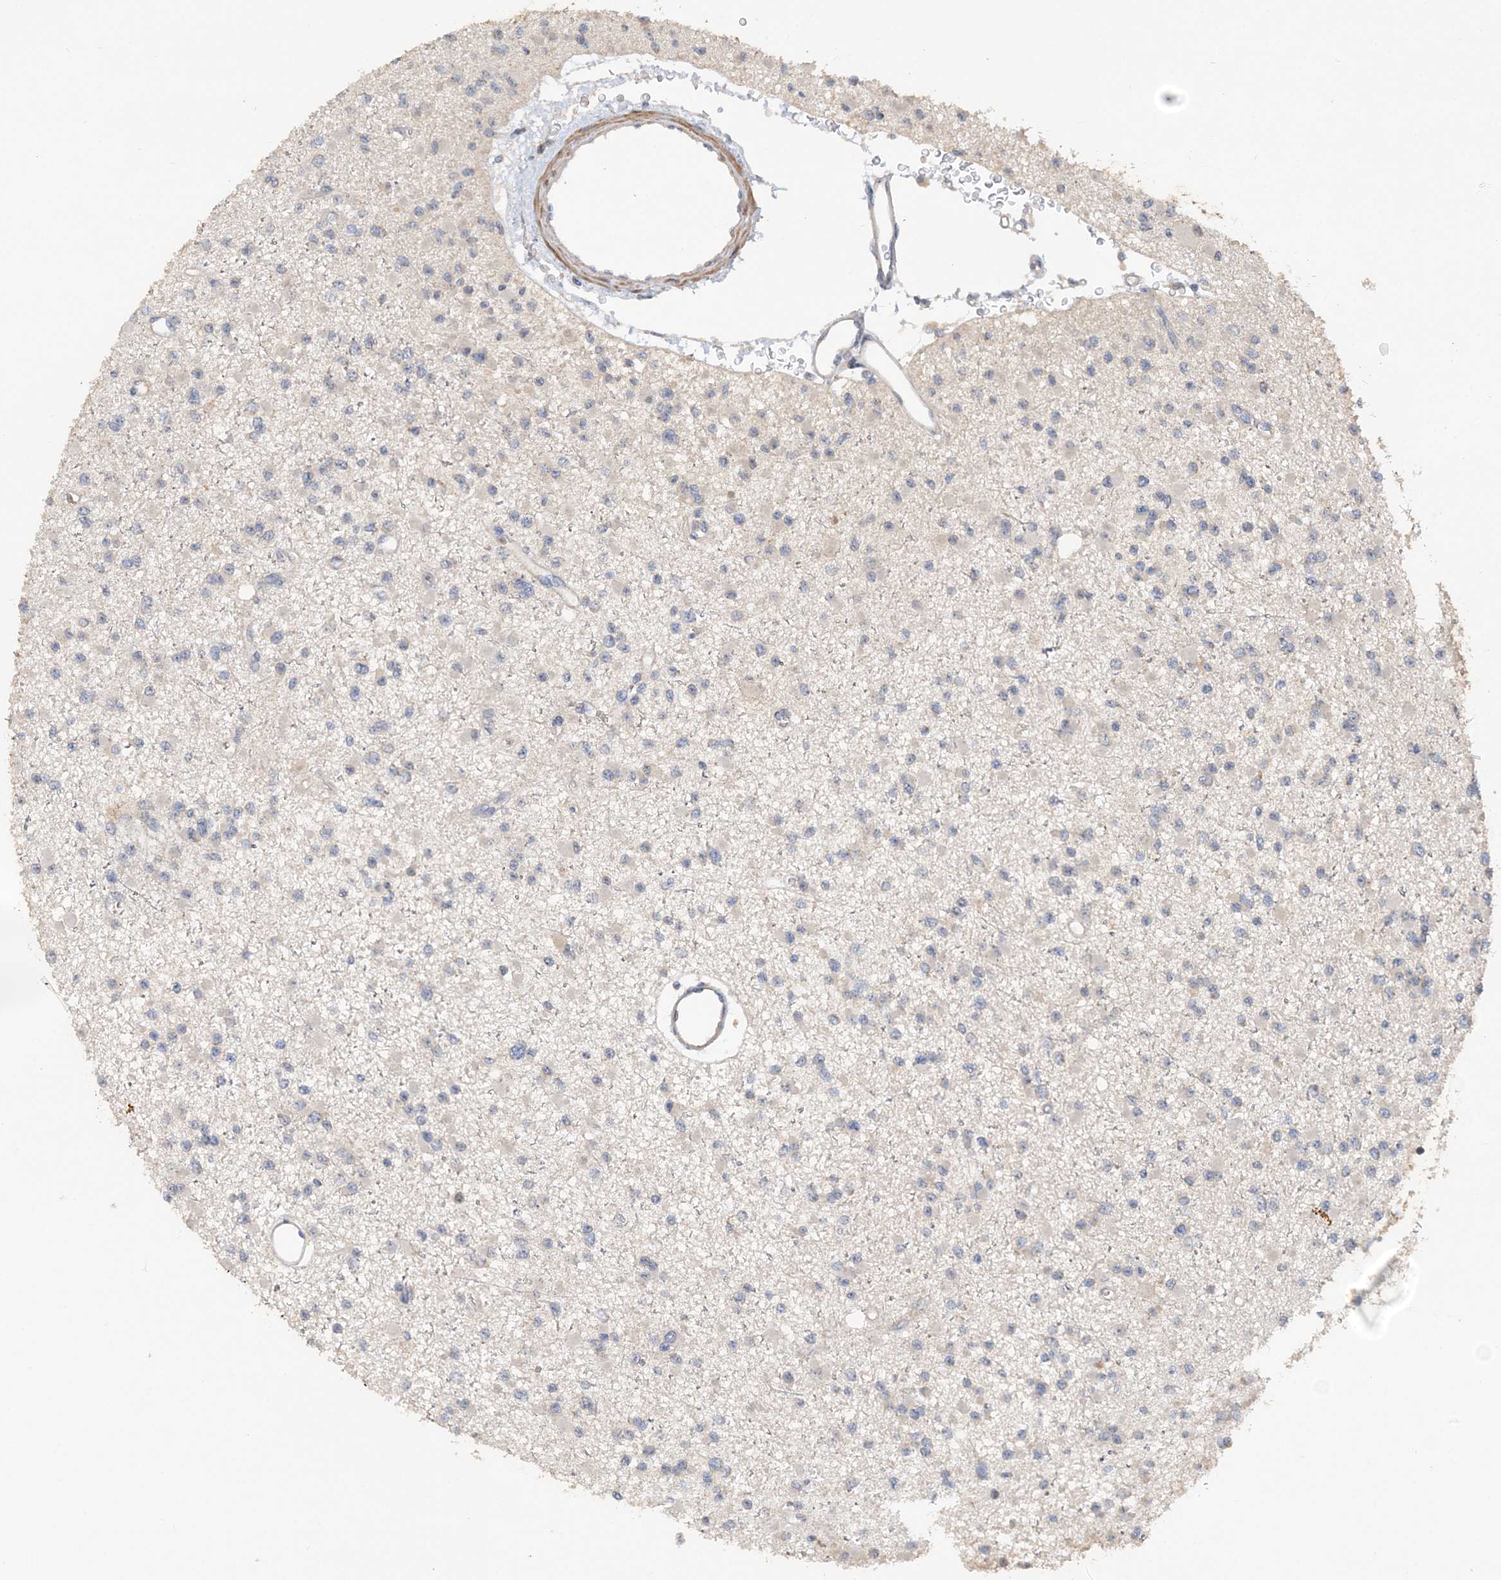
{"staining": {"intensity": "negative", "quantity": "none", "location": "none"}, "tissue": "glioma", "cell_type": "Tumor cells", "image_type": "cancer", "snomed": [{"axis": "morphology", "description": "Glioma, malignant, Low grade"}, {"axis": "topography", "description": "Brain"}], "caption": "A micrograph of glioma stained for a protein exhibits no brown staining in tumor cells.", "gene": "GRINA", "patient": {"sex": "female", "age": 22}}